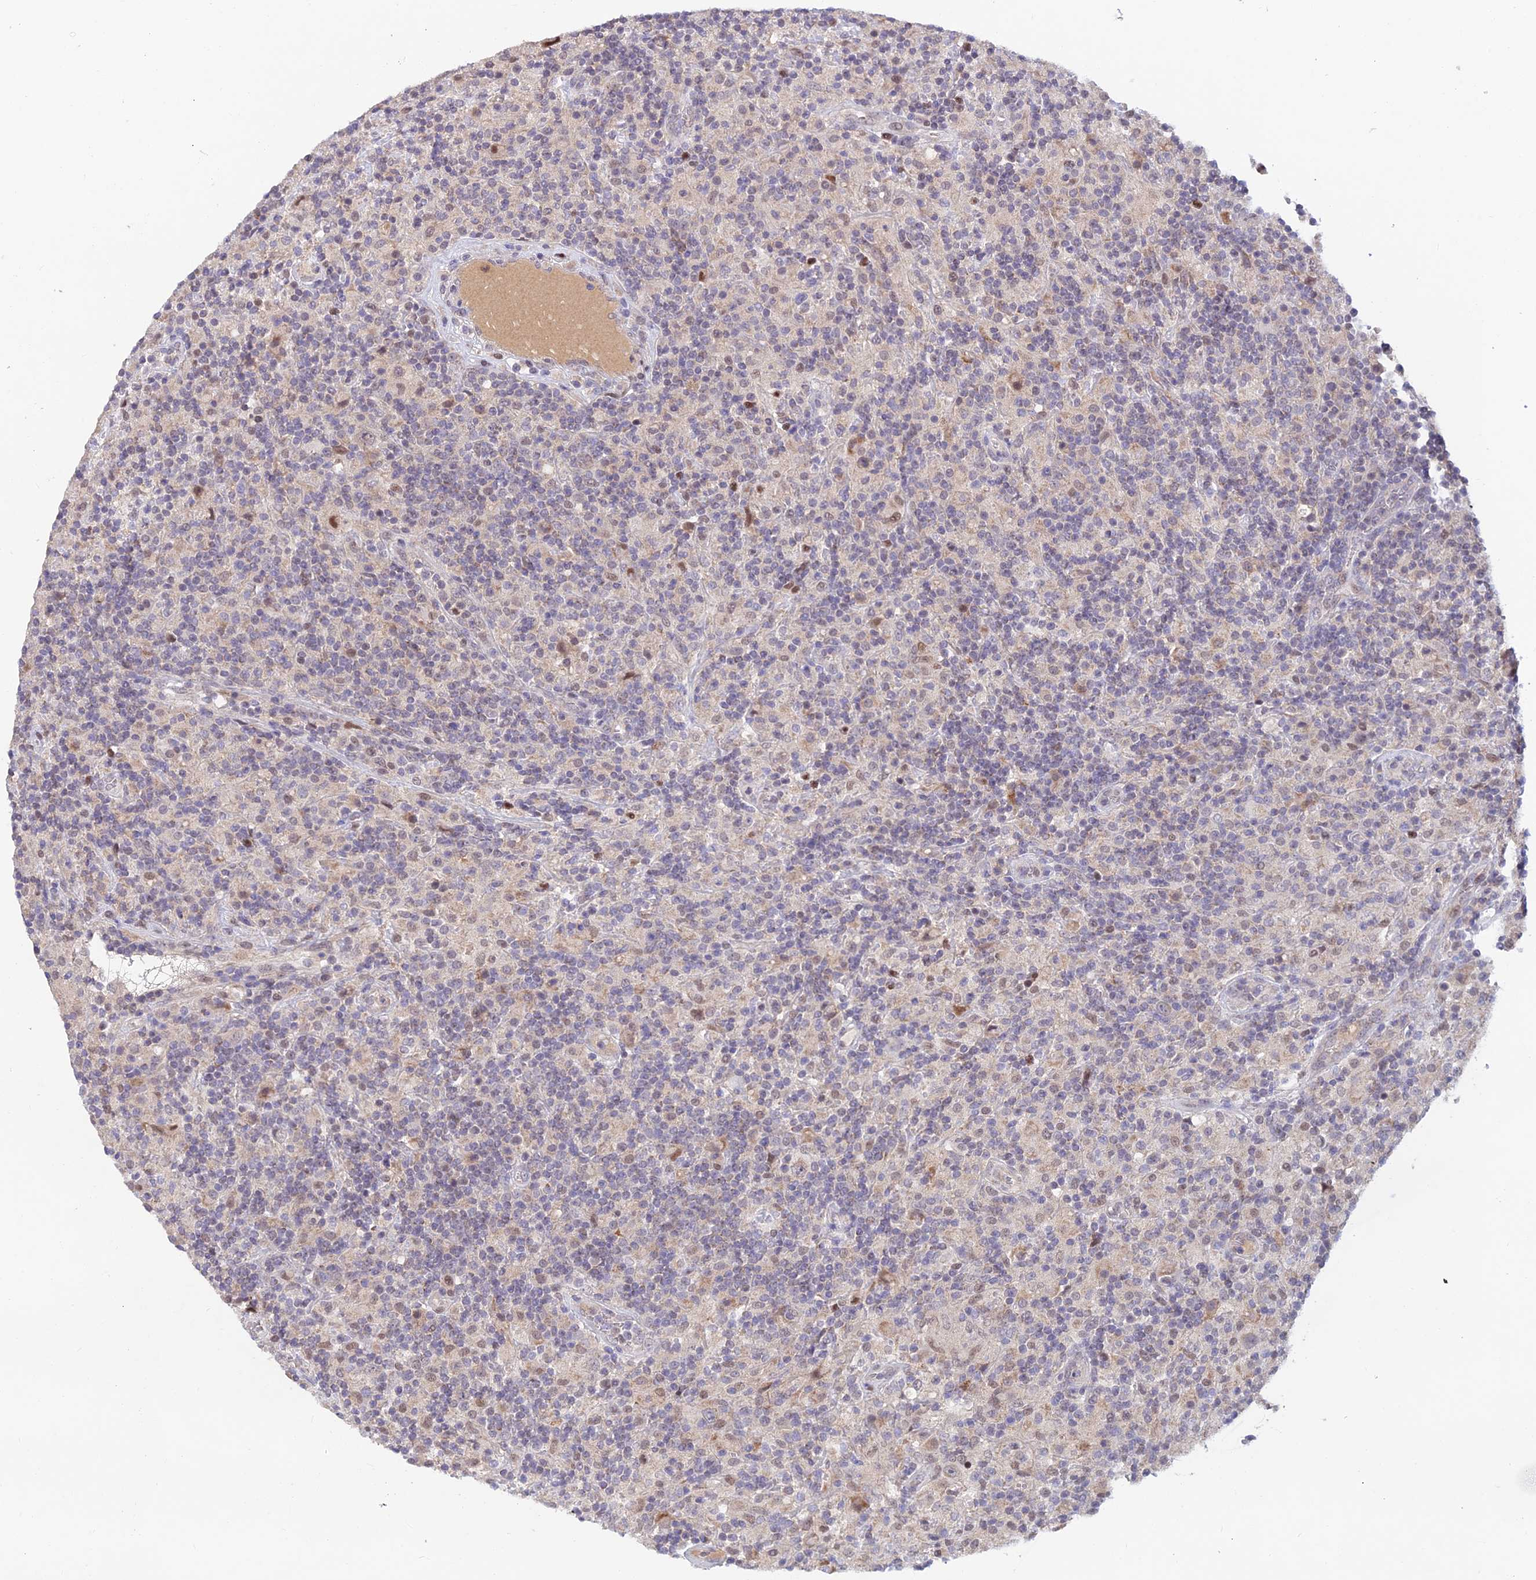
{"staining": {"intensity": "negative", "quantity": "none", "location": "none"}, "tissue": "lymphoma", "cell_type": "Tumor cells", "image_type": "cancer", "snomed": [{"axis": "morphology", "description": "Hodgkin's disease, NOS"}, {"axis": "topography", "description": "Lymph node"}], "caption": "The immunohistochemistry (IHC) photomicrograph has no significant positivity in tumor cells of lymphoma tissue.", "gene": "FASTKD5", "patient": {"sex": "male", "age": 70}}